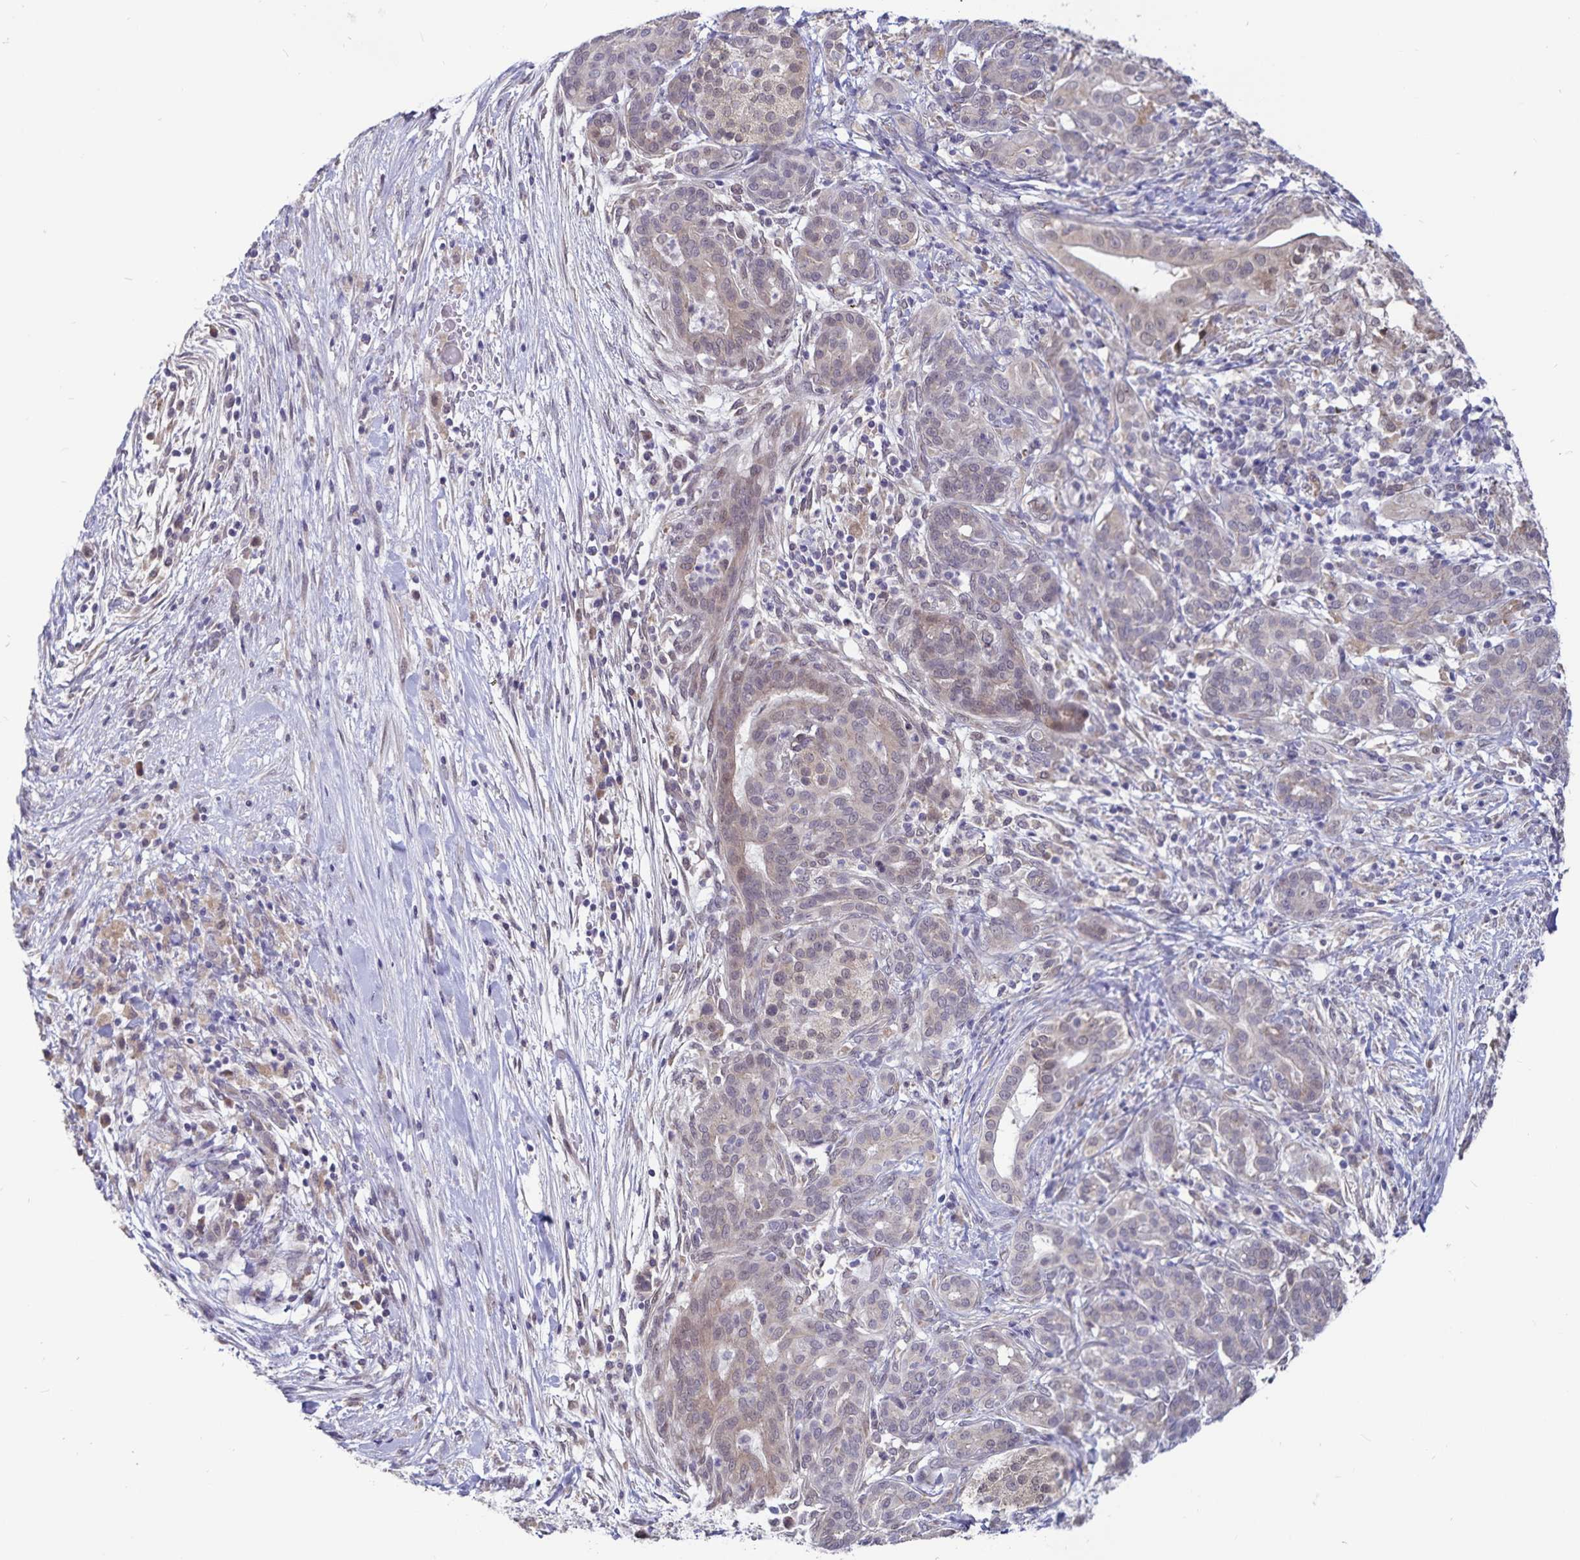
{"staining": {"intensity": "weak", "quantity": "<25%", "location": "cytoplasmic/membranous"}, "tissue": "pancreatic cancer", "cell_type": "Tumor cells", "image_type": "cancer", "snomed": [{"axis": "morphology", "description": "Adenocarcinoma, NOS"}, {"axis": "topography", "description": "Pancreas"}], "caption": "A photomicrograph of human pancreatic adenocarcinoma is negative for staining in tumor cells.", "gene": "ATP2A2", "patient": {"sex": "male", "age": 44}}